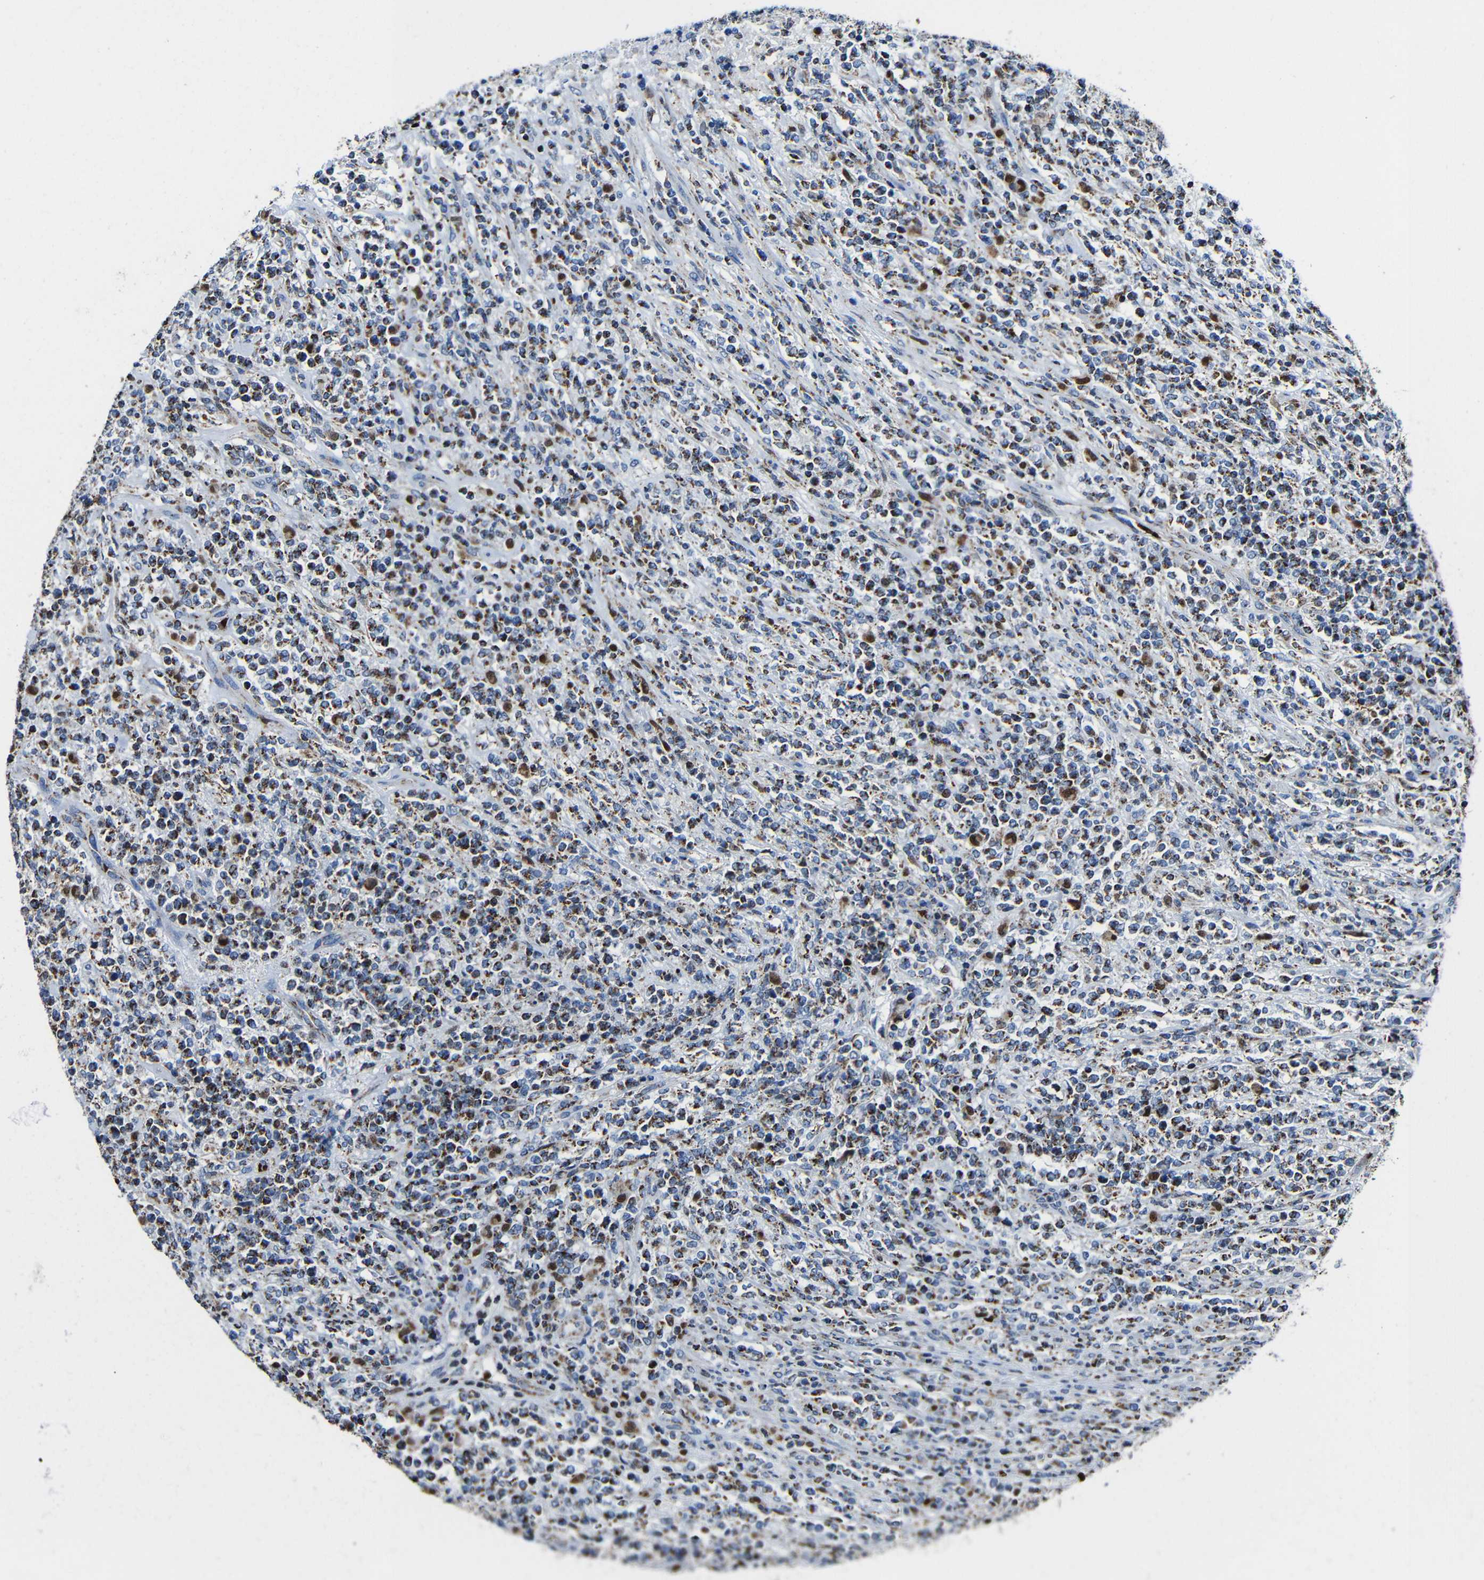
{"staining": {"intensity": "moderate", "quantity": "25%-75%", "location": "cytoplasmic/membranous"}, "tissue": "lymphoma", "cell_type": "Tumor cells", "image_type": "cancer", "snomed": [{"axis": "morphology", "description": "Malignant lymphoma, non-Hodgkin's type, High grade"}, {"axis": "topography", "description": "Soft tissue"}], "caption": "Lymphoma stained with DAB immunohistochemistry shows medium levels of moderate cytoplasmic/membranous staining in about 25%-75% of tumor cells.", "gene": "CA5B", "patient": {"sex": "male", "age": 18}}